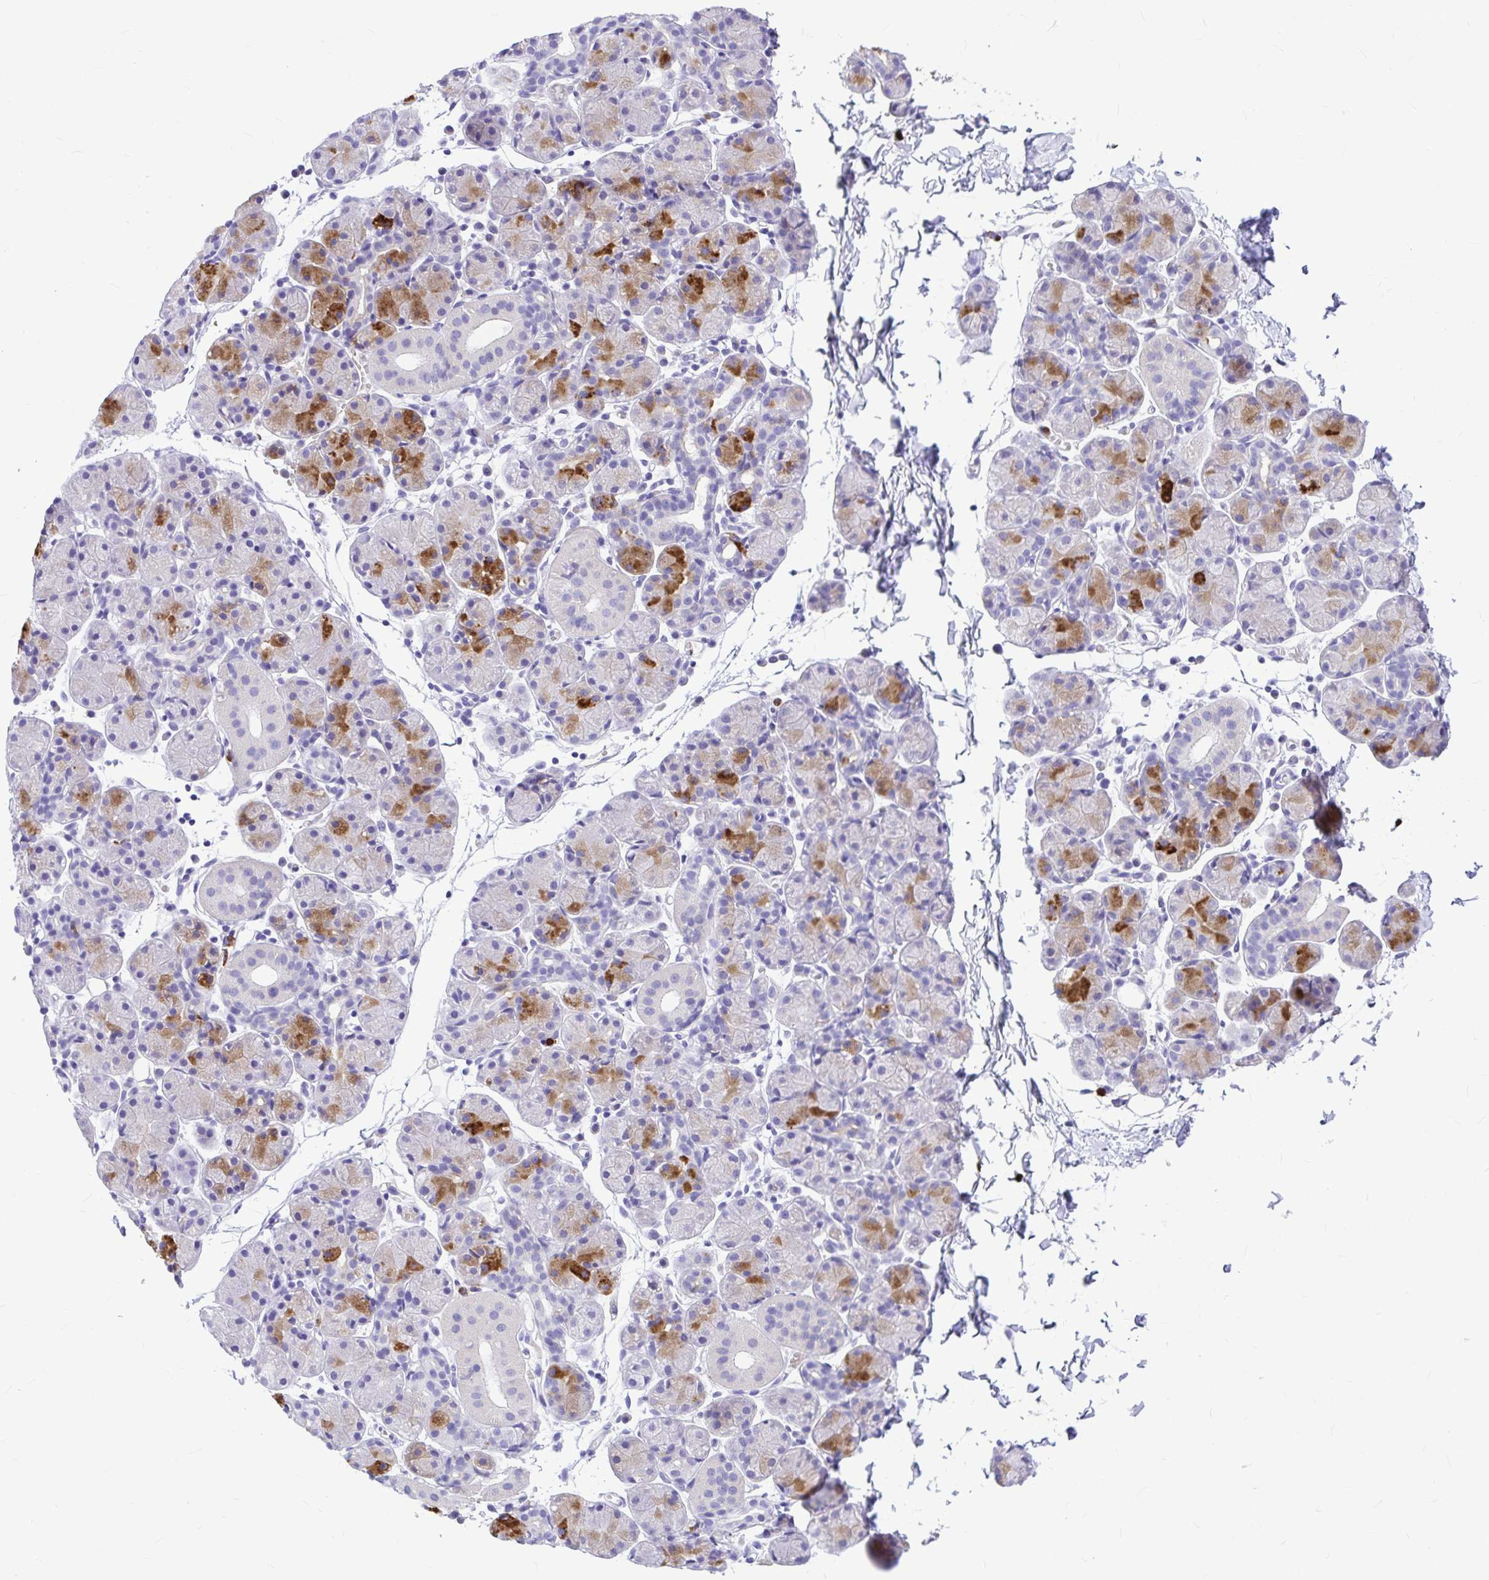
{"staining": {"intensity": "moderate", "quantity": "<25%", "location": "cytoplasmic/membranous"}, "tissue": "salivary gland", "cell_type": "Glandular cells", "image_type": "normal", "snomed": [{"axis": "morphology", "description": "Normal tissue, NOS"}, {"axis": "morphology", "description": "Inflammation, NOS"}, {"axis": "topography", "description": "Lymph node"}, {"axis": "topography", "description": "Salivary gland"}], "caption": "Immunohistochemistry (IHC) of unremarkable salivary gland displays low levels of moderate cytoplasmic/membranous positivity in about <25% of glandular cells. (DAB (3,3'-diaminobenzidine) IHC with brightfield microscopy, high magnification).", "gene": "CLEC1B", "patient": {"sex": "male", "age": 3}}